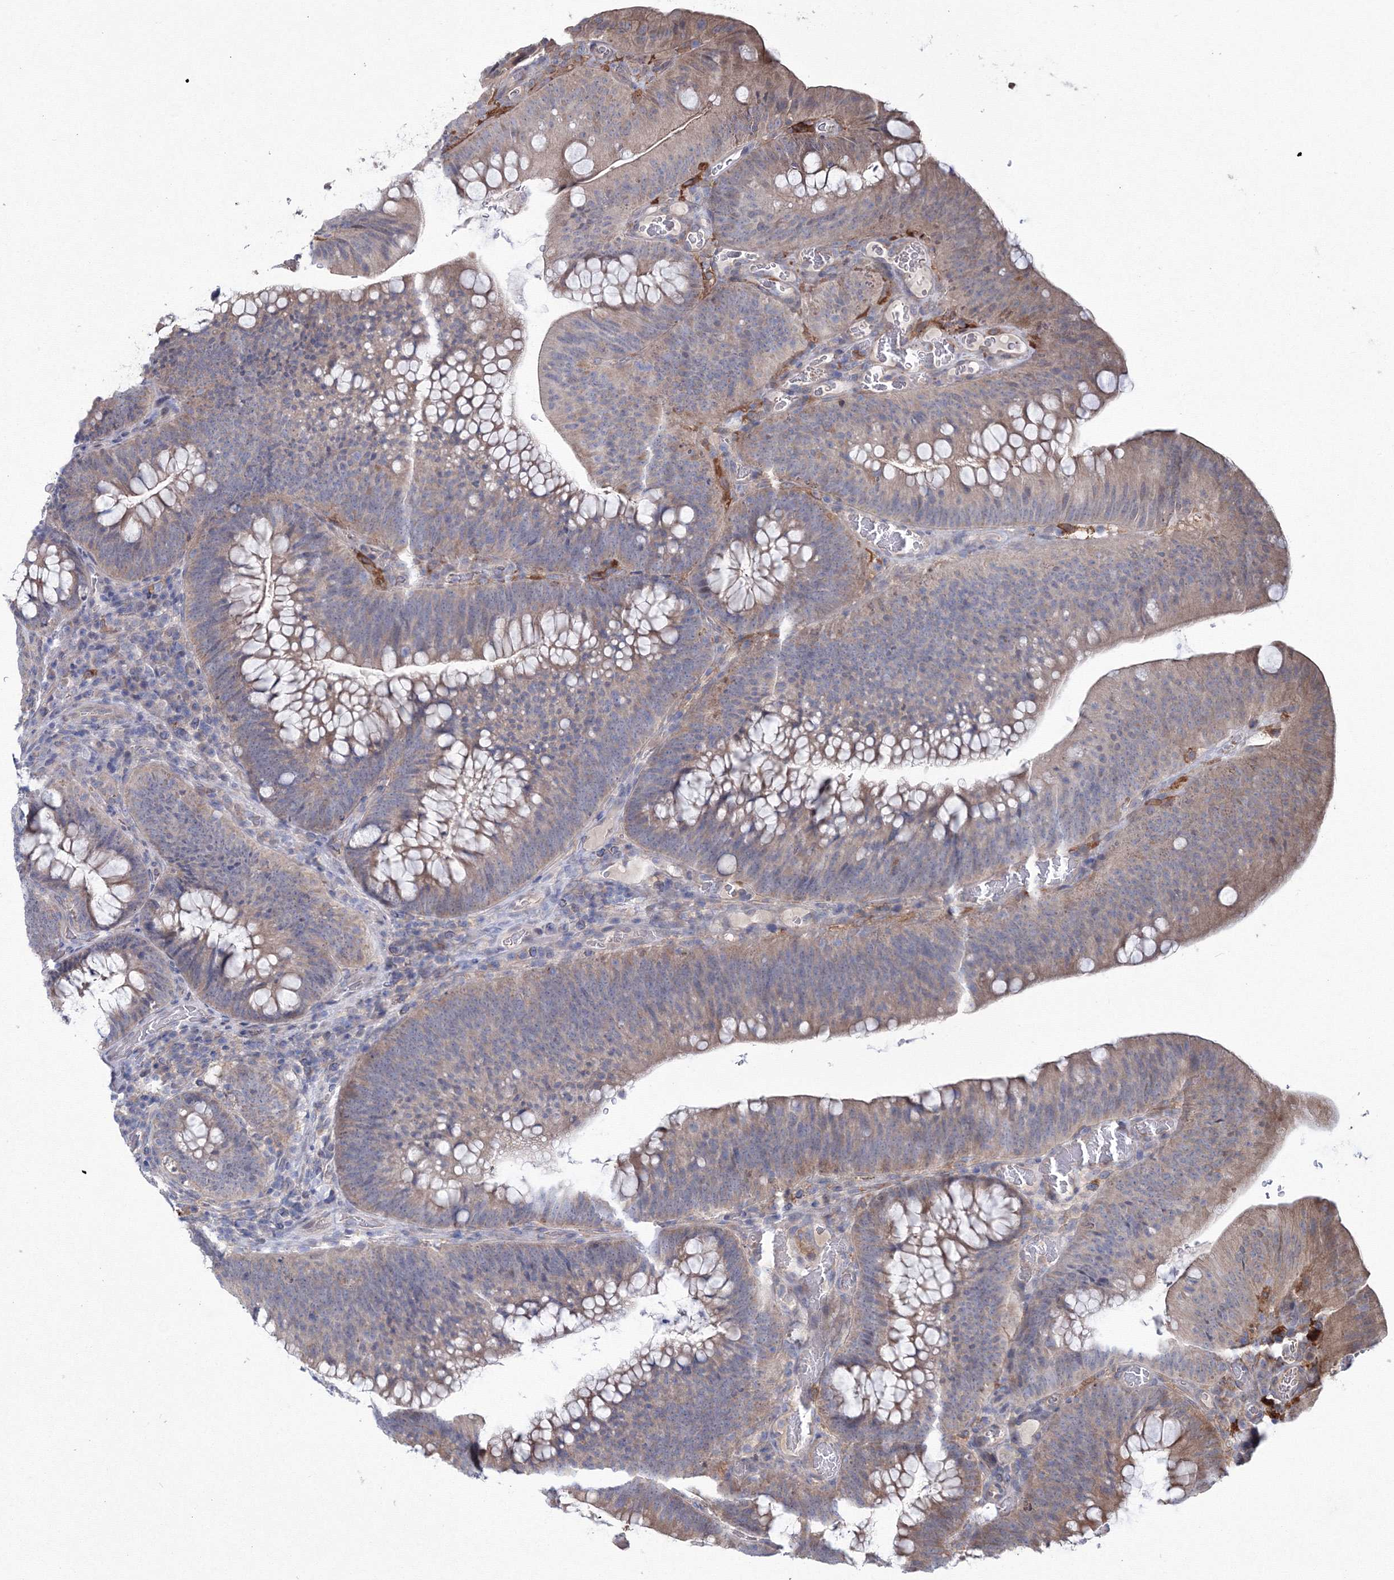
{"staining": {"intensity": "moderate", "quantity": "25%-75%", "location": "cytoplasmic/membranous"}, "tissue": "colorectal cancer", "cell_type": "Tumor cells", "image_type": "cancer", "snomed": [{"axis": "morphology", "description": "Normal tissue, NOS"}, {"axis": "topography", "description": "Colon"}], "caption": "Colorectal cancer stained with immunohistochemistry (IHC) displays moderate cytoplasmic/membranous positivity in approximately 25%-75% of tumor cells.", "gene": "RANBP3L", "patient": {"sex": "female", "age": 82}}